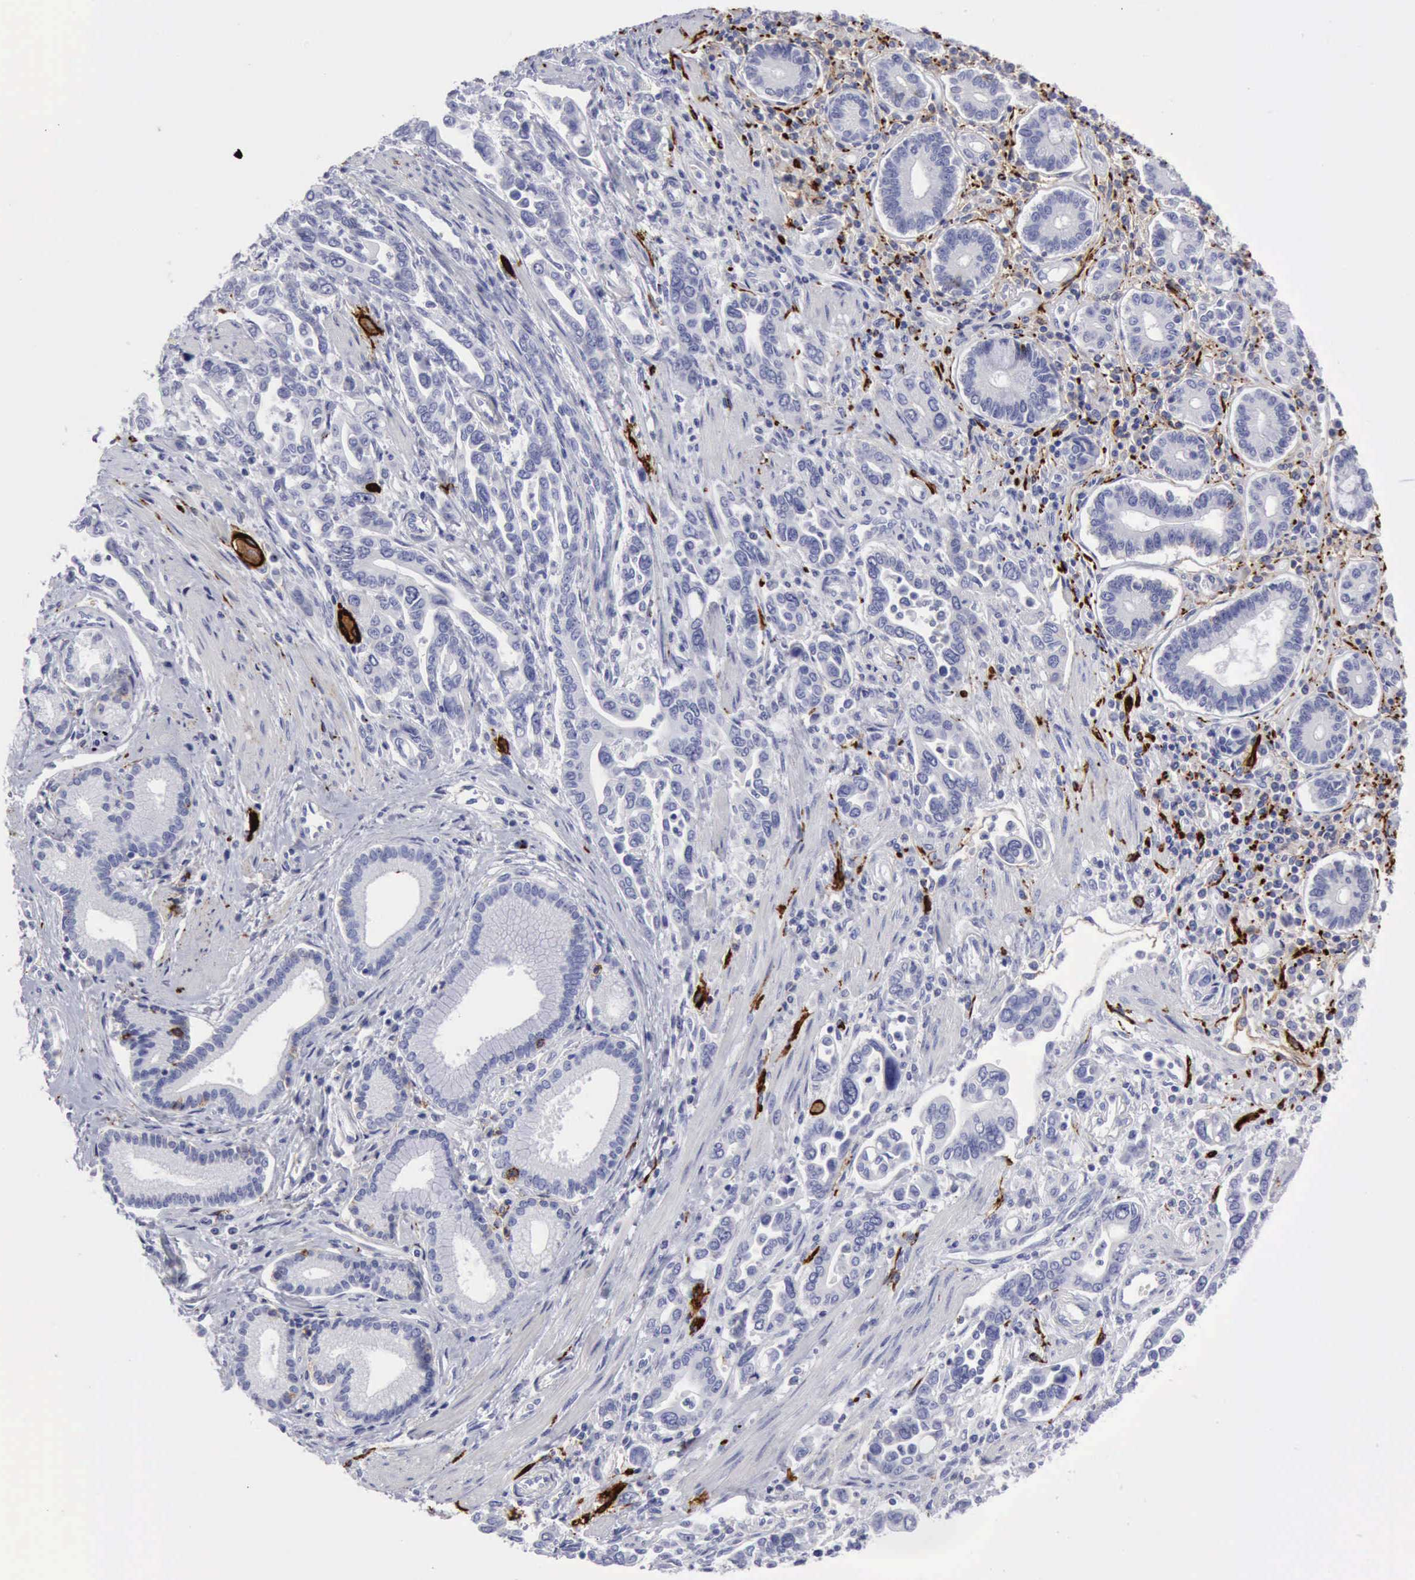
{"staining": {"intensity": "negative", "quantity": "none", "location": "none"}, "tissue": "pancreatic cancer", "cell_type": "Tumor cells", "image_type": "cancer", "snomed": [{"axis": "morphology", "description": "Adenocarcinoma, NOS"}, {"axis": "topography", "description": "Pancreas"}], "caption": "Immunohistochemistry (IHC) image of pancreatic cancer (adenocarcinoma) stained for a protein (brown), which exhibits no staining in tumor cells.", "gene": "NCAM1", "patient": {"sex": "female", "age": 57}}